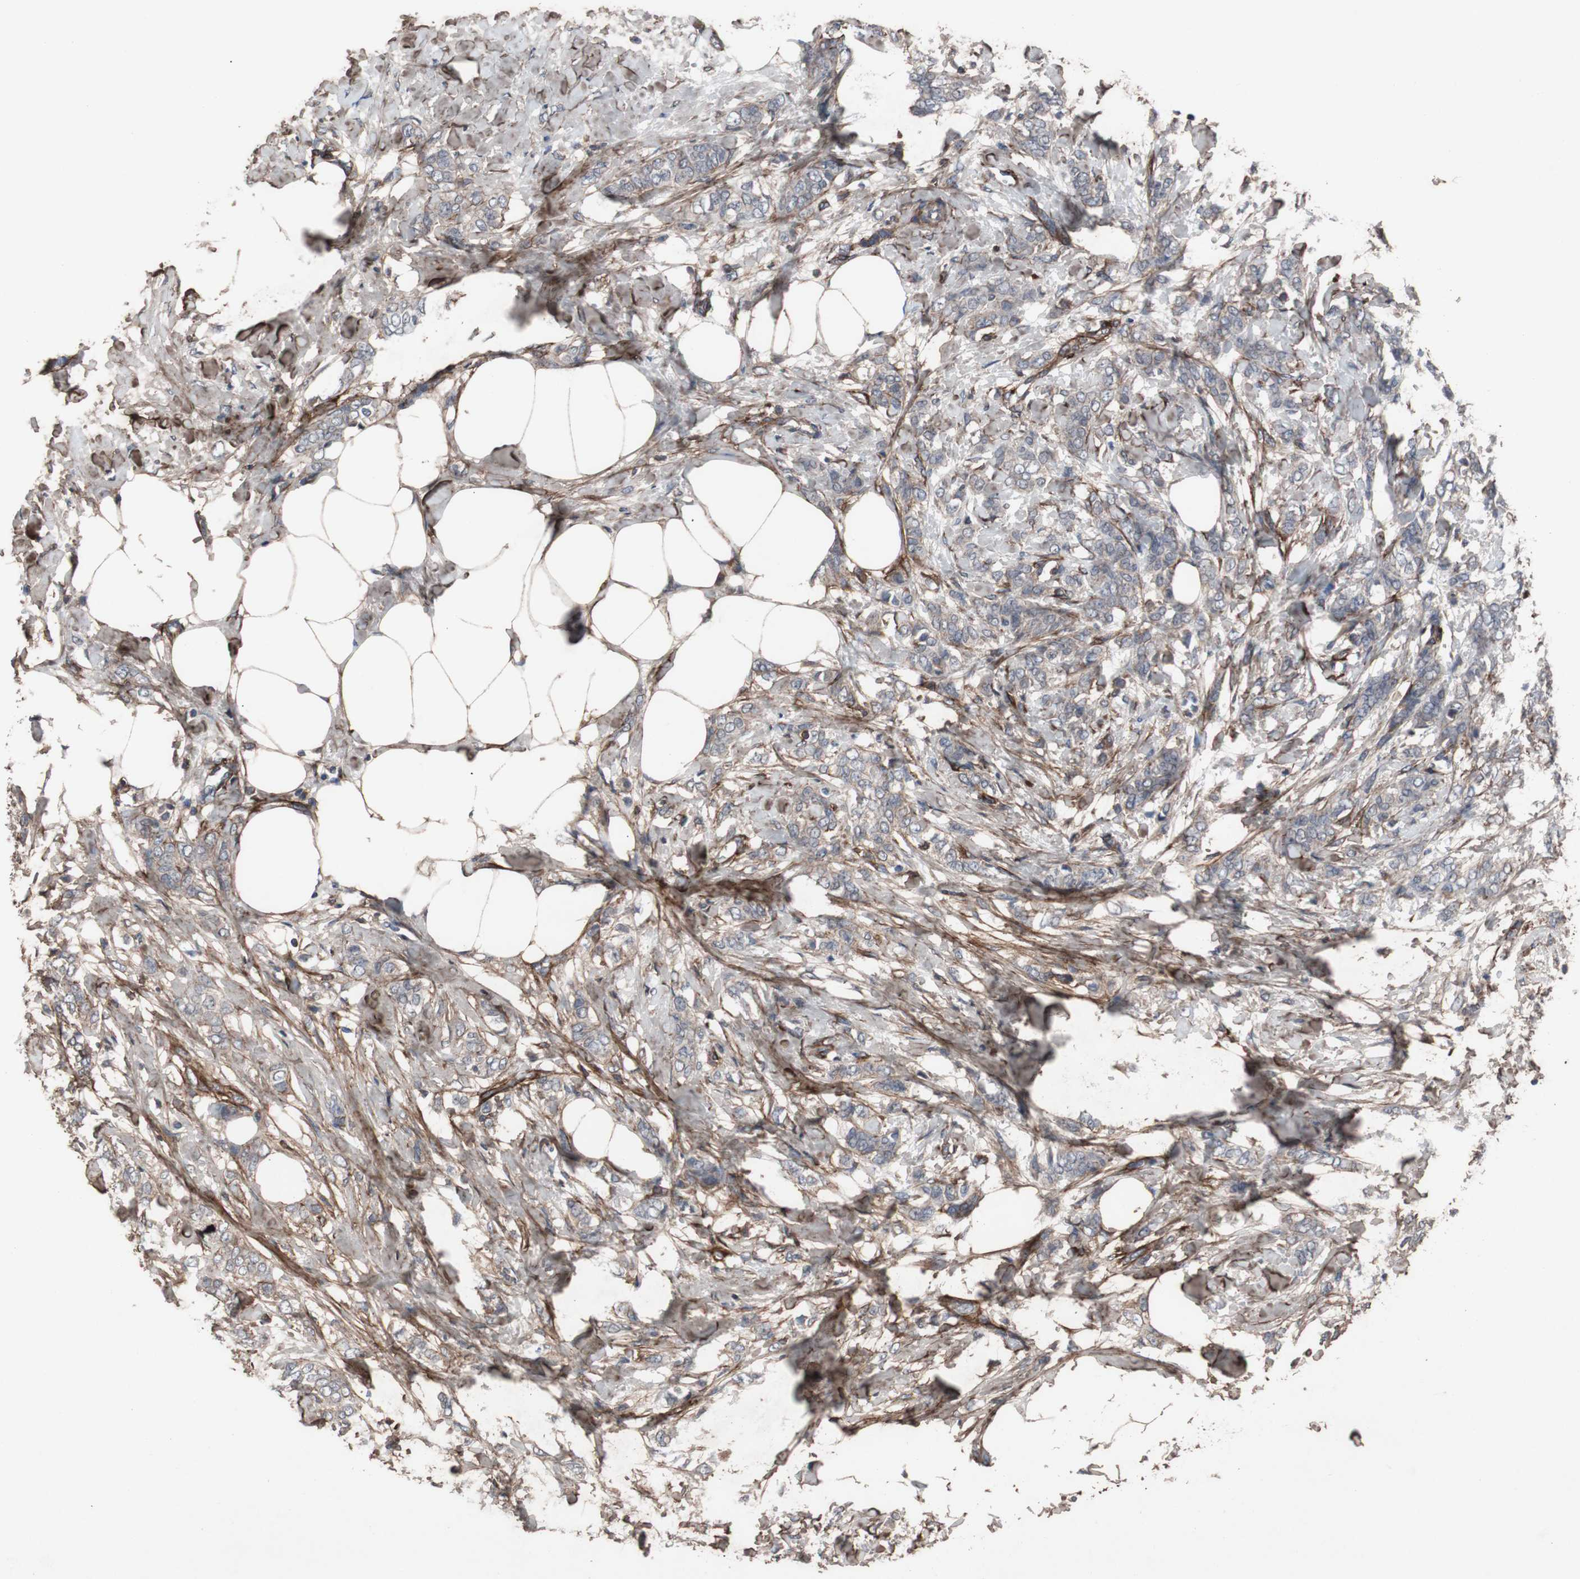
{"staining": {"intensity": "negative", "quantity": "none", "location": "none"}, "tissue": "breast cancer", "cell_type": "Tumor cells", "image_type": "cancer", "snomed": [{"axis": "morphology", "description": "Lobular carcinoma, in situ"}, {"axis": "morphology", "description": "Lobular carcinoma"}, {"axis": "topography", "description": "Breast"}], "caption": "A micrograph of breast lobular carcinoma in situ stained for a protein demonstrates no brown staining in tumor cells.", "gene": "COL6A2", "patient": {"sex": "female", "age": 41}}